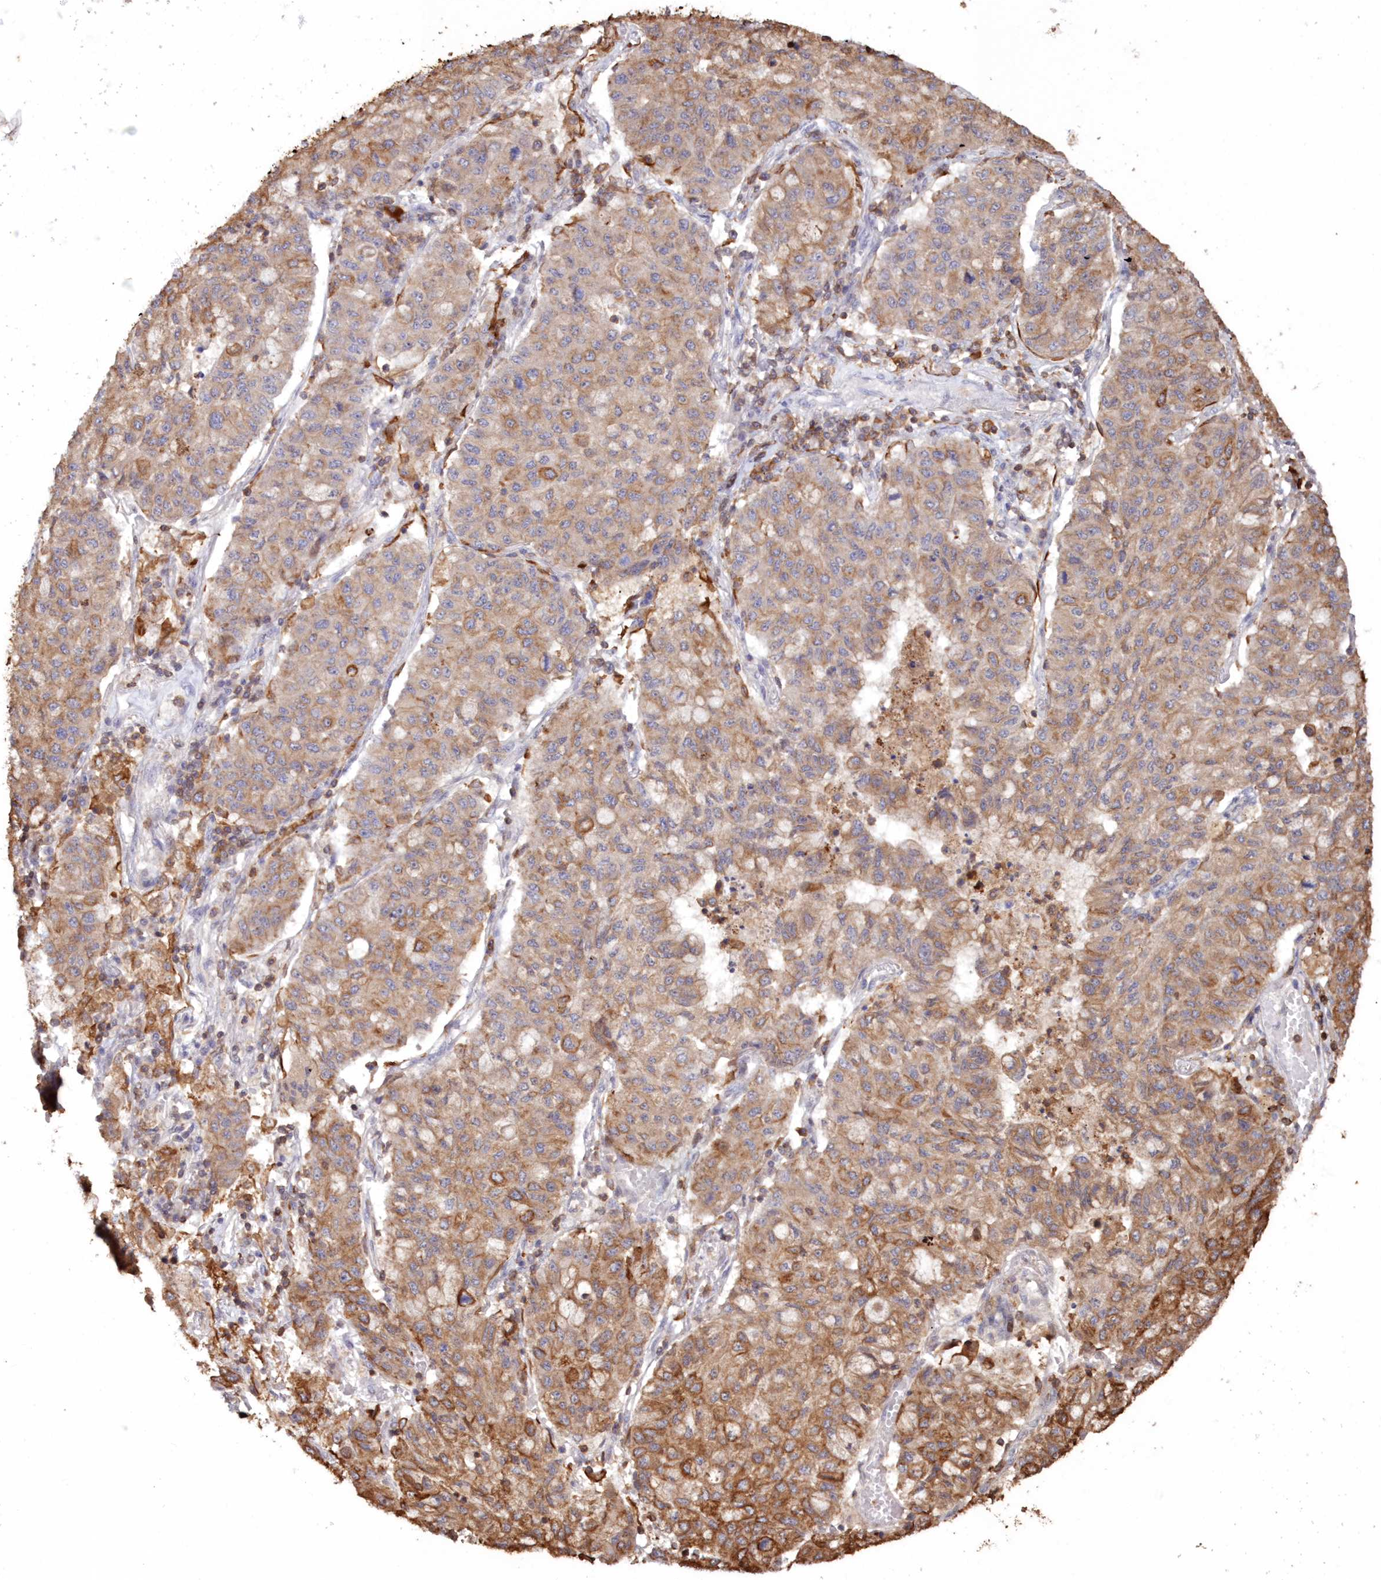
{"staining": {"intensity": "moderate", "quantity": ">75%", "location": "cytoplasmic/membranous"}, "tissue": "lung cancer", "cell_type": "Tumor cells", "image_type": "cancer", "snomed": [{"axis": "morphology", "description": "Squamous cell carcinoma, NOS"}, {"axis": "topography", "description": "Lung"}], "caption": "Immunohistochemical staining of human lung cancer demonstrates medium levels of moderate cytoplasmic/membranous staining in approximately >75% of tumor cells.", "gene": "SNED1", "patient": {"sex": "male", "age": 74}}